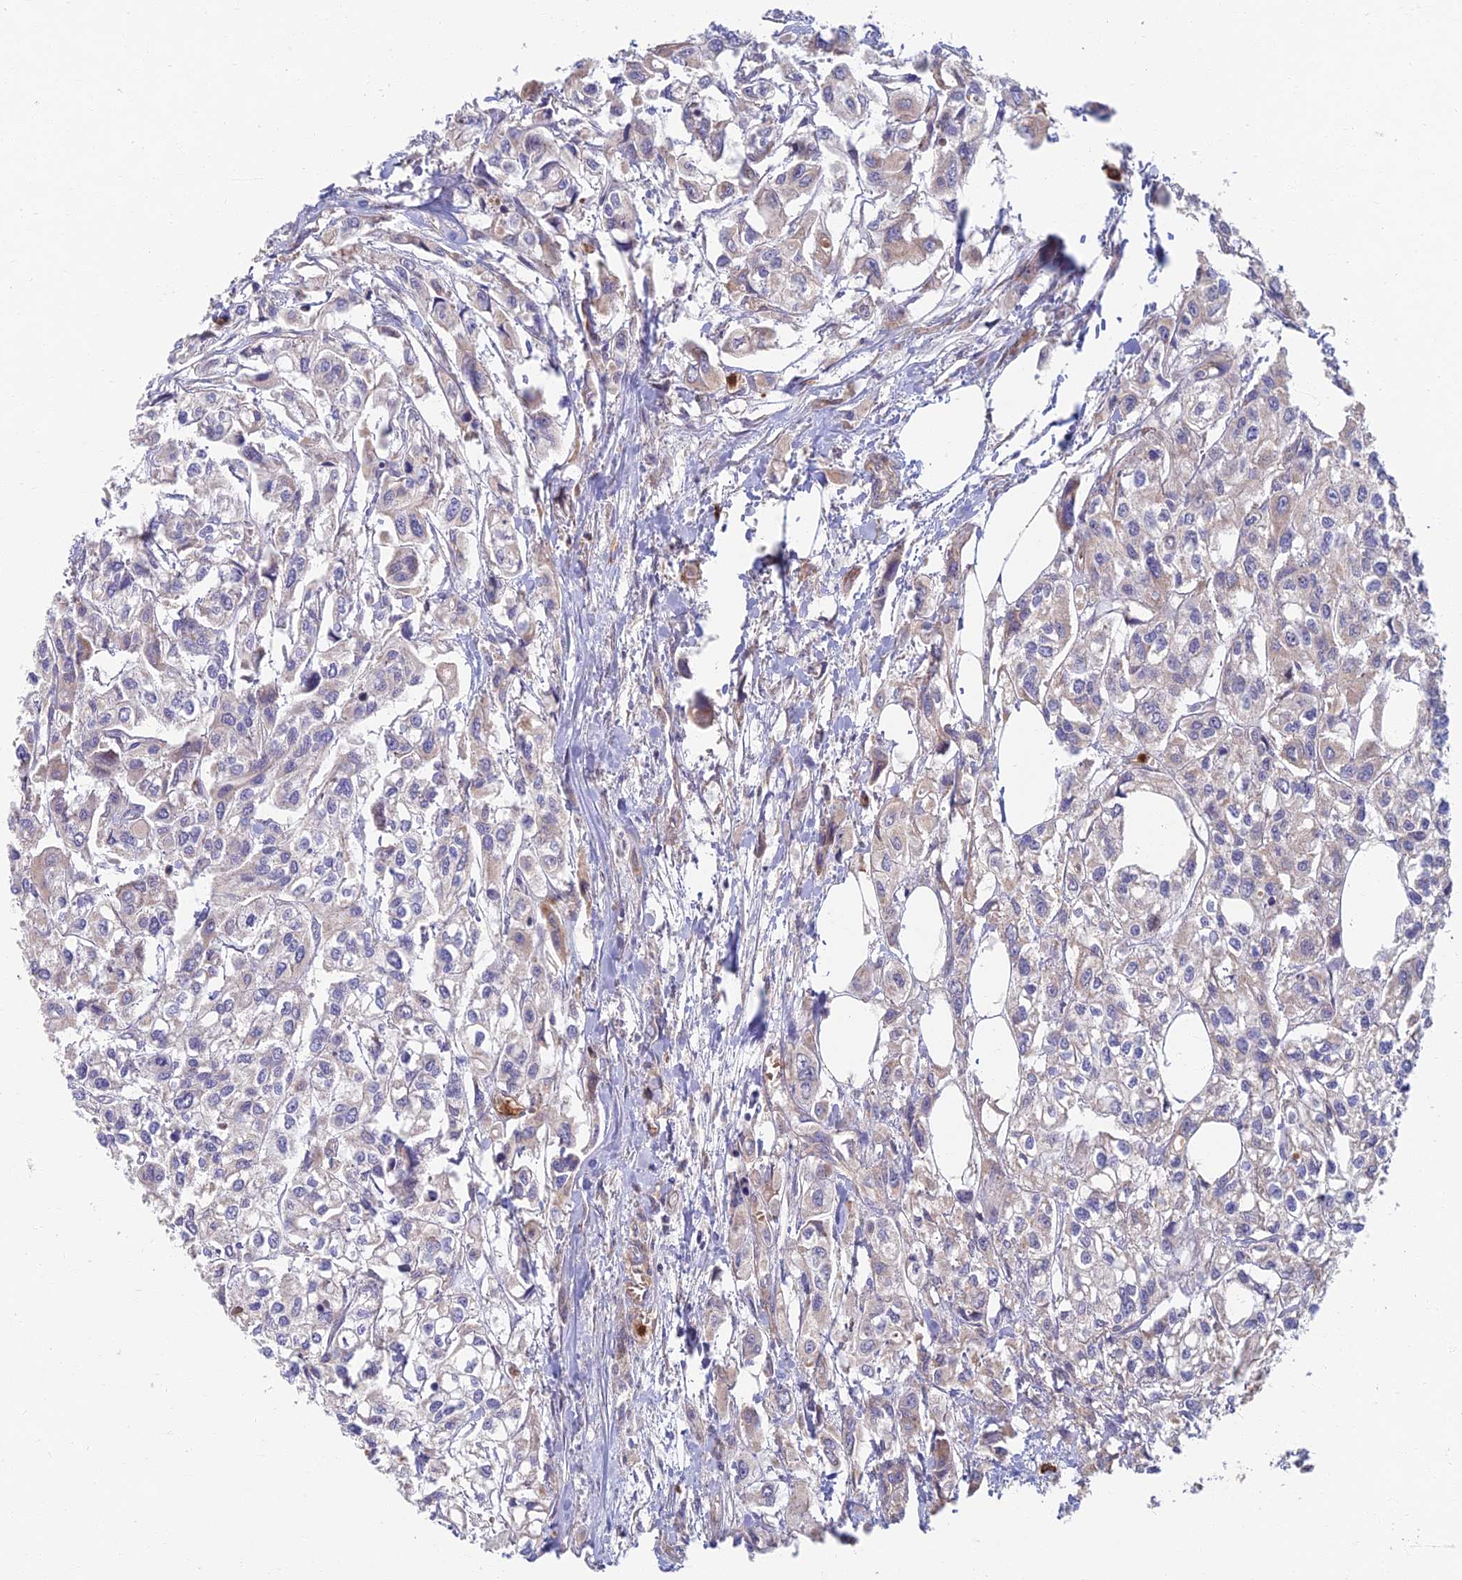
{"staining": {"intensity": "negative", "quantity": "none", "location": "none"}, "tissue": "urothelial cancer", "cell_type": "Tumor cells", "image_type": "cancer", "snomed": [{"axis": "morphology", "description": "Urothelial carcinoma, High grade"}, {"axis": "topography", "description": "Urinary bladder"}], "caption": "Human urothelial carcinoma (high-grade) stained for a protein using IHC displays no expression in tumor cells.", "gene": "SOGA1", "patient": {"sex": "male", "age": 67}}